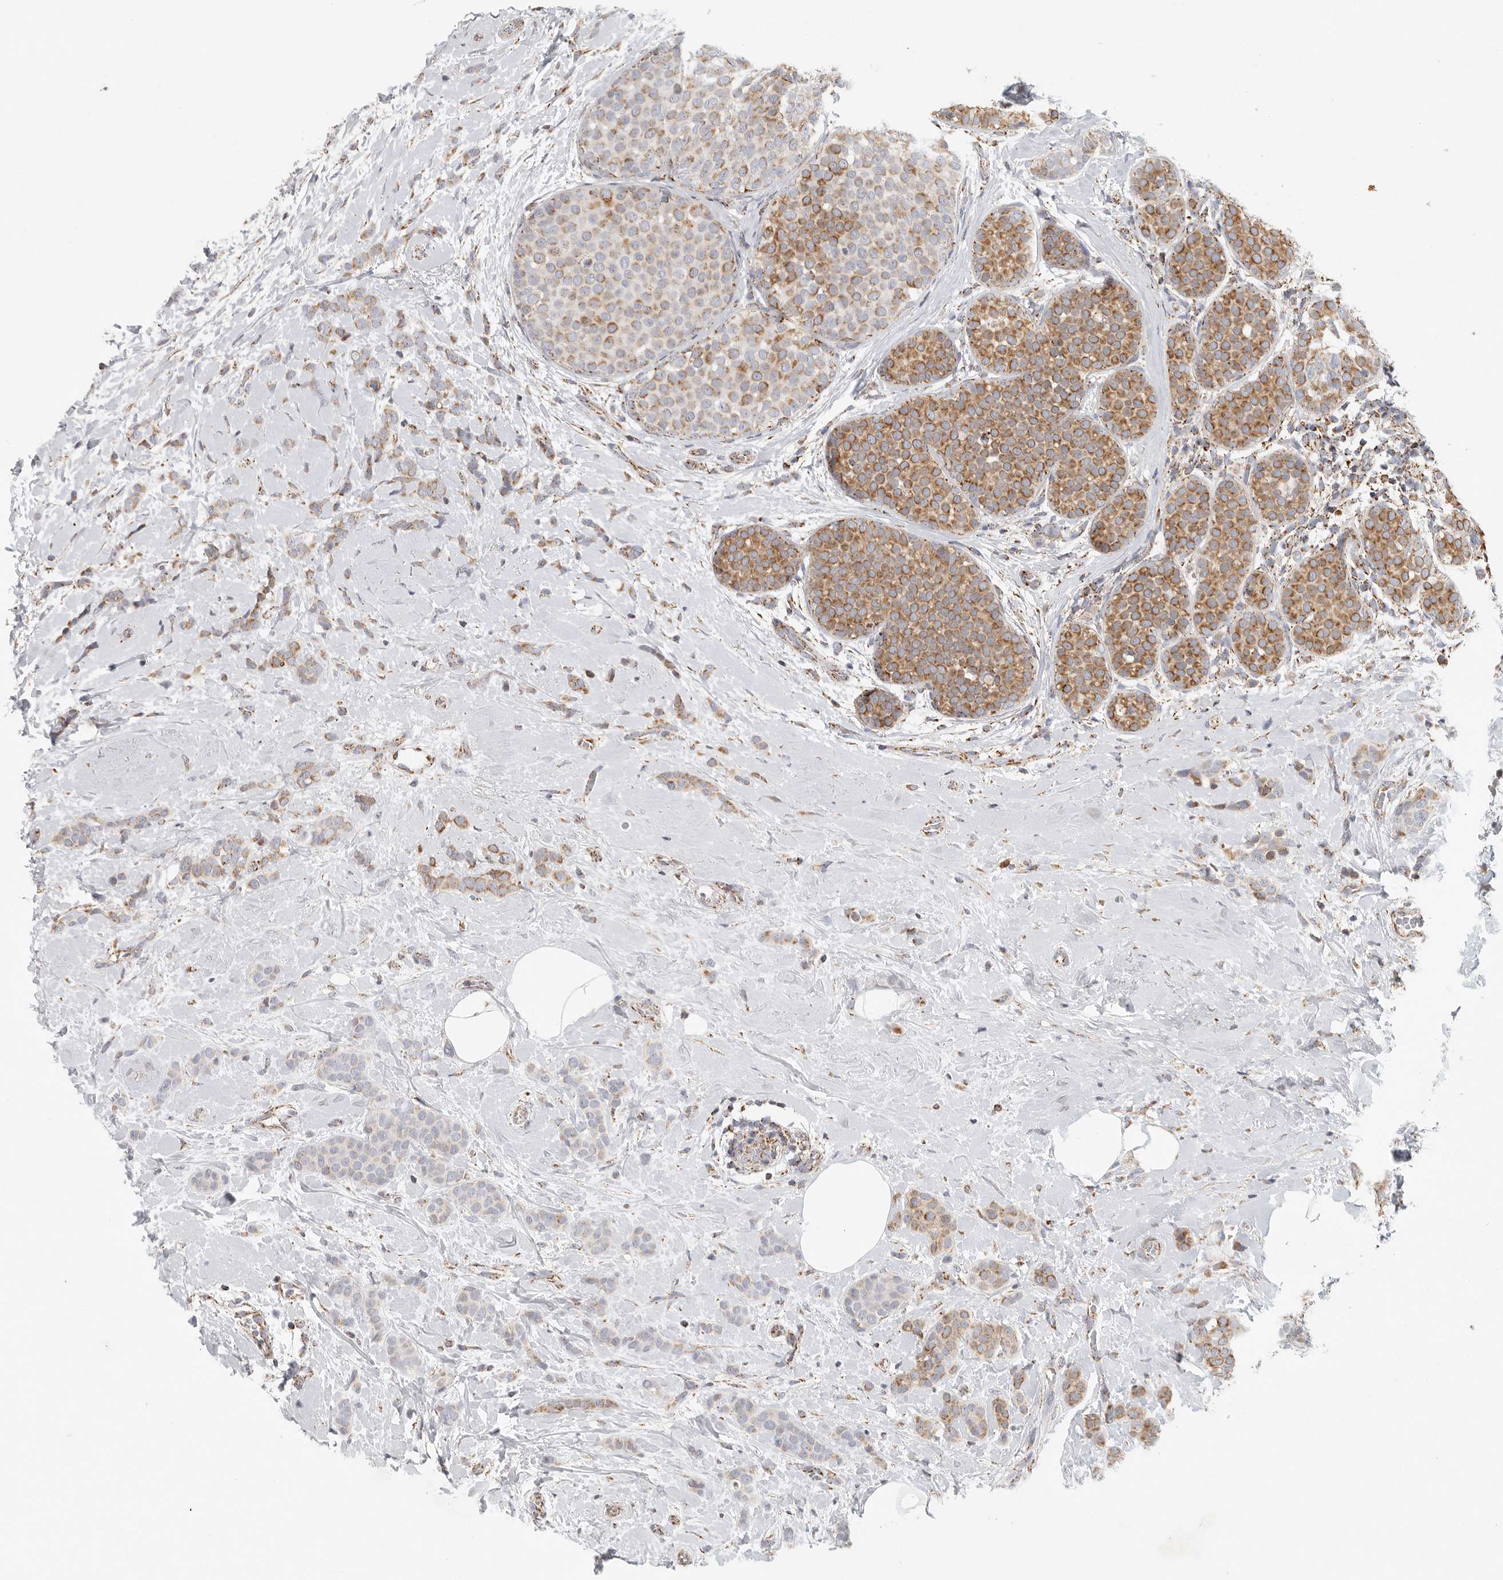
{"staining": {"intensity": "moderate", "quantity": ">75%", "location": "cytoplasmic/membranous"}, "tissue": "breast cancer", "cell_type": "Tumor cells", "image_type": "cancer", "snomed": [{"axis": "morphology", "description": "Lobular carcinoma, in situ"}, {"axis": "morphology", "description": "Lobular carcinoma"}, {"axis": "topography", "description": "Breast"}], "caption": "Breast cancer was stained to show a protein in brown. There is medium levels of moderate cytoplasmic/membranous staining in approximately >75% of tumor cells. Immunohistochemistry (ihc) stains the protein in brown and the nuclei are stained blue.", "gene": "SLC25A26", "patient": {"sex": "female", "age": 41}}